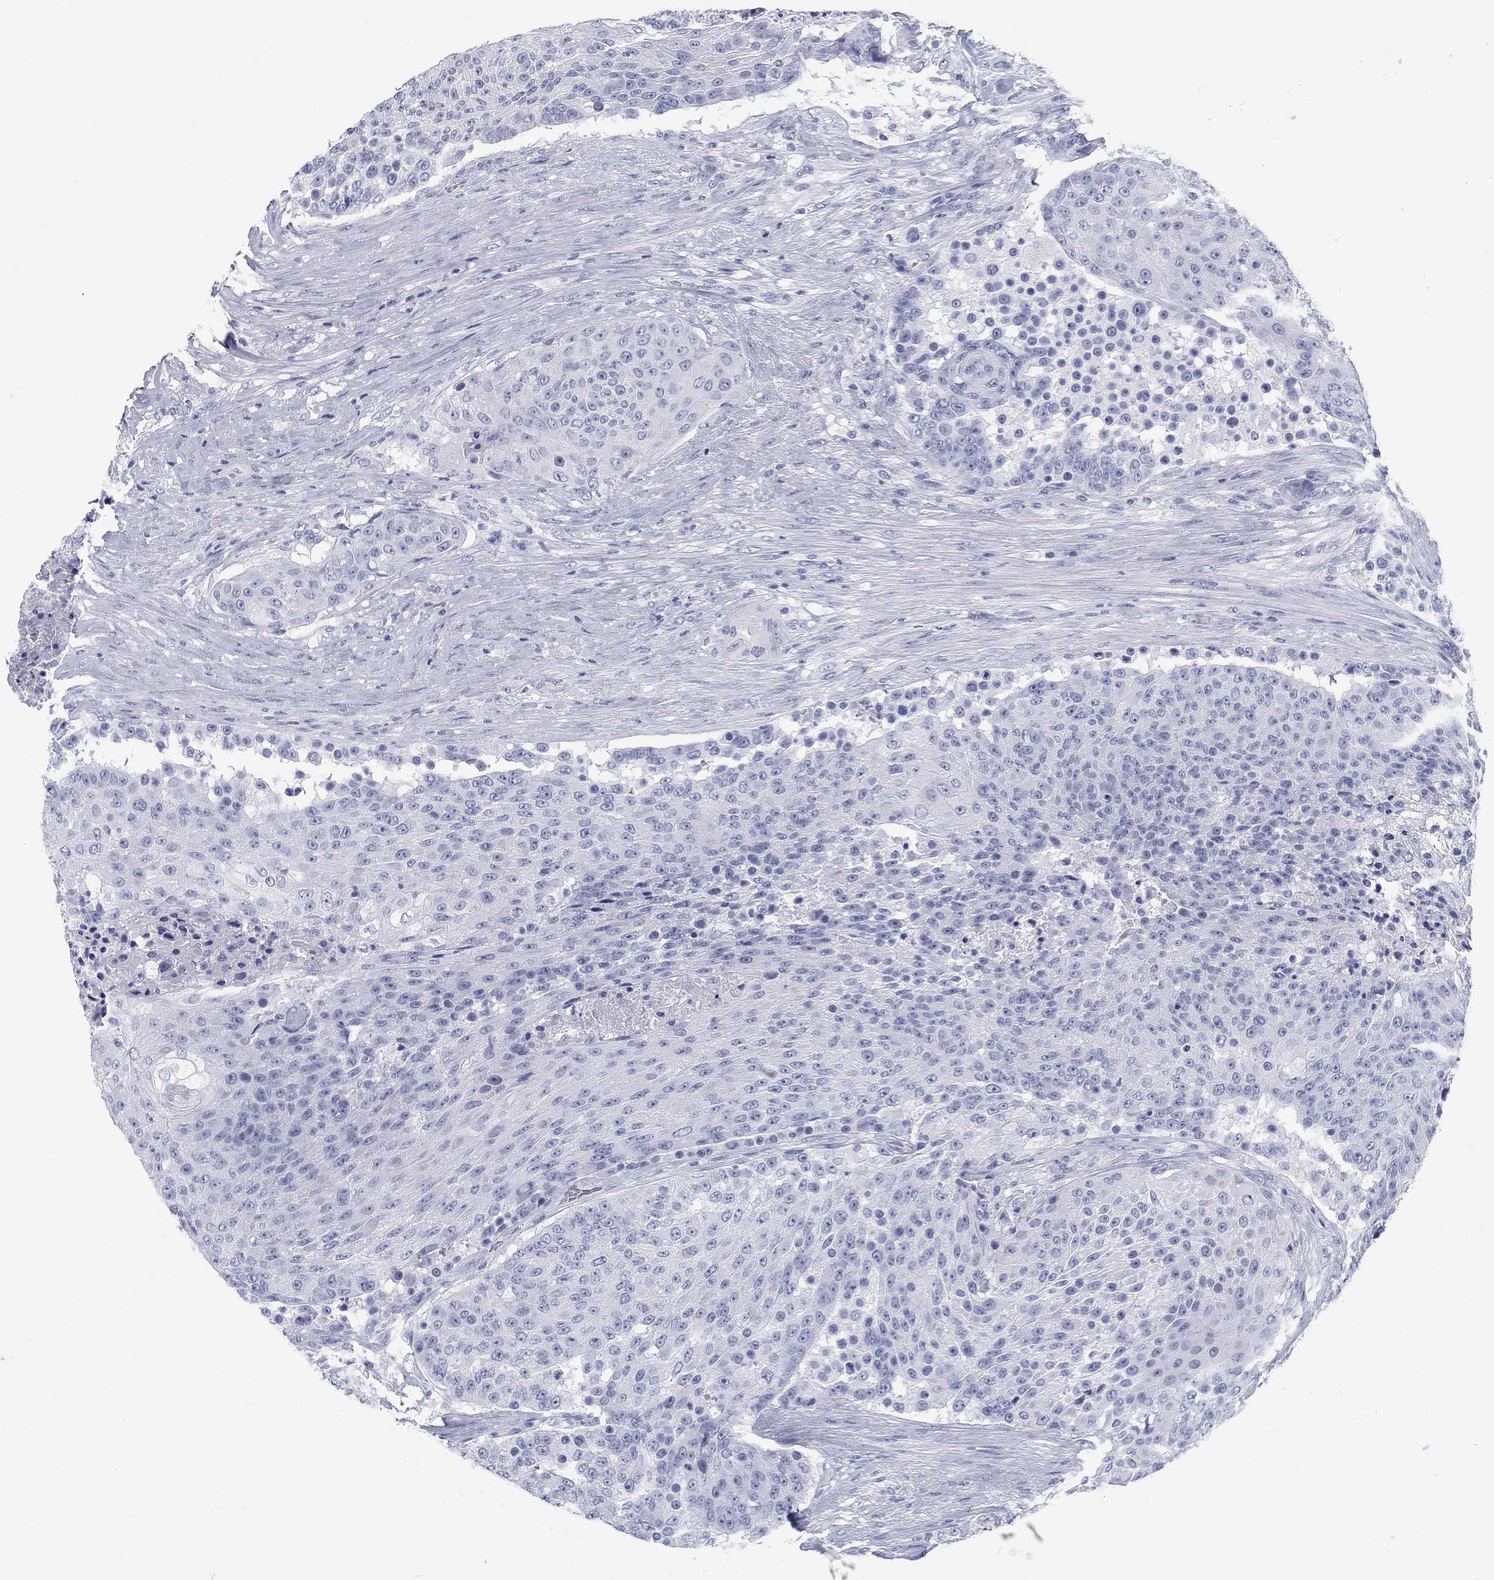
{"staining": {"intensity": "negative", "quantity": "none", "location": "none"}, "tissue": "urothelial cancer", "cell_type": "Tumor cells", "image_type": "cancer", "snomed": [{"axis": "morphology", "description": "Urothelial carcinoma, High grade"}, {"axis": "topography", "description": "Urinary bladder"}], "caption": "Urothelial cancer was stained to show a protein in brown. There is no significant expression in tumor cells.", "gene": "CALB1", "patient": {"sex": "female", "age": 63}}